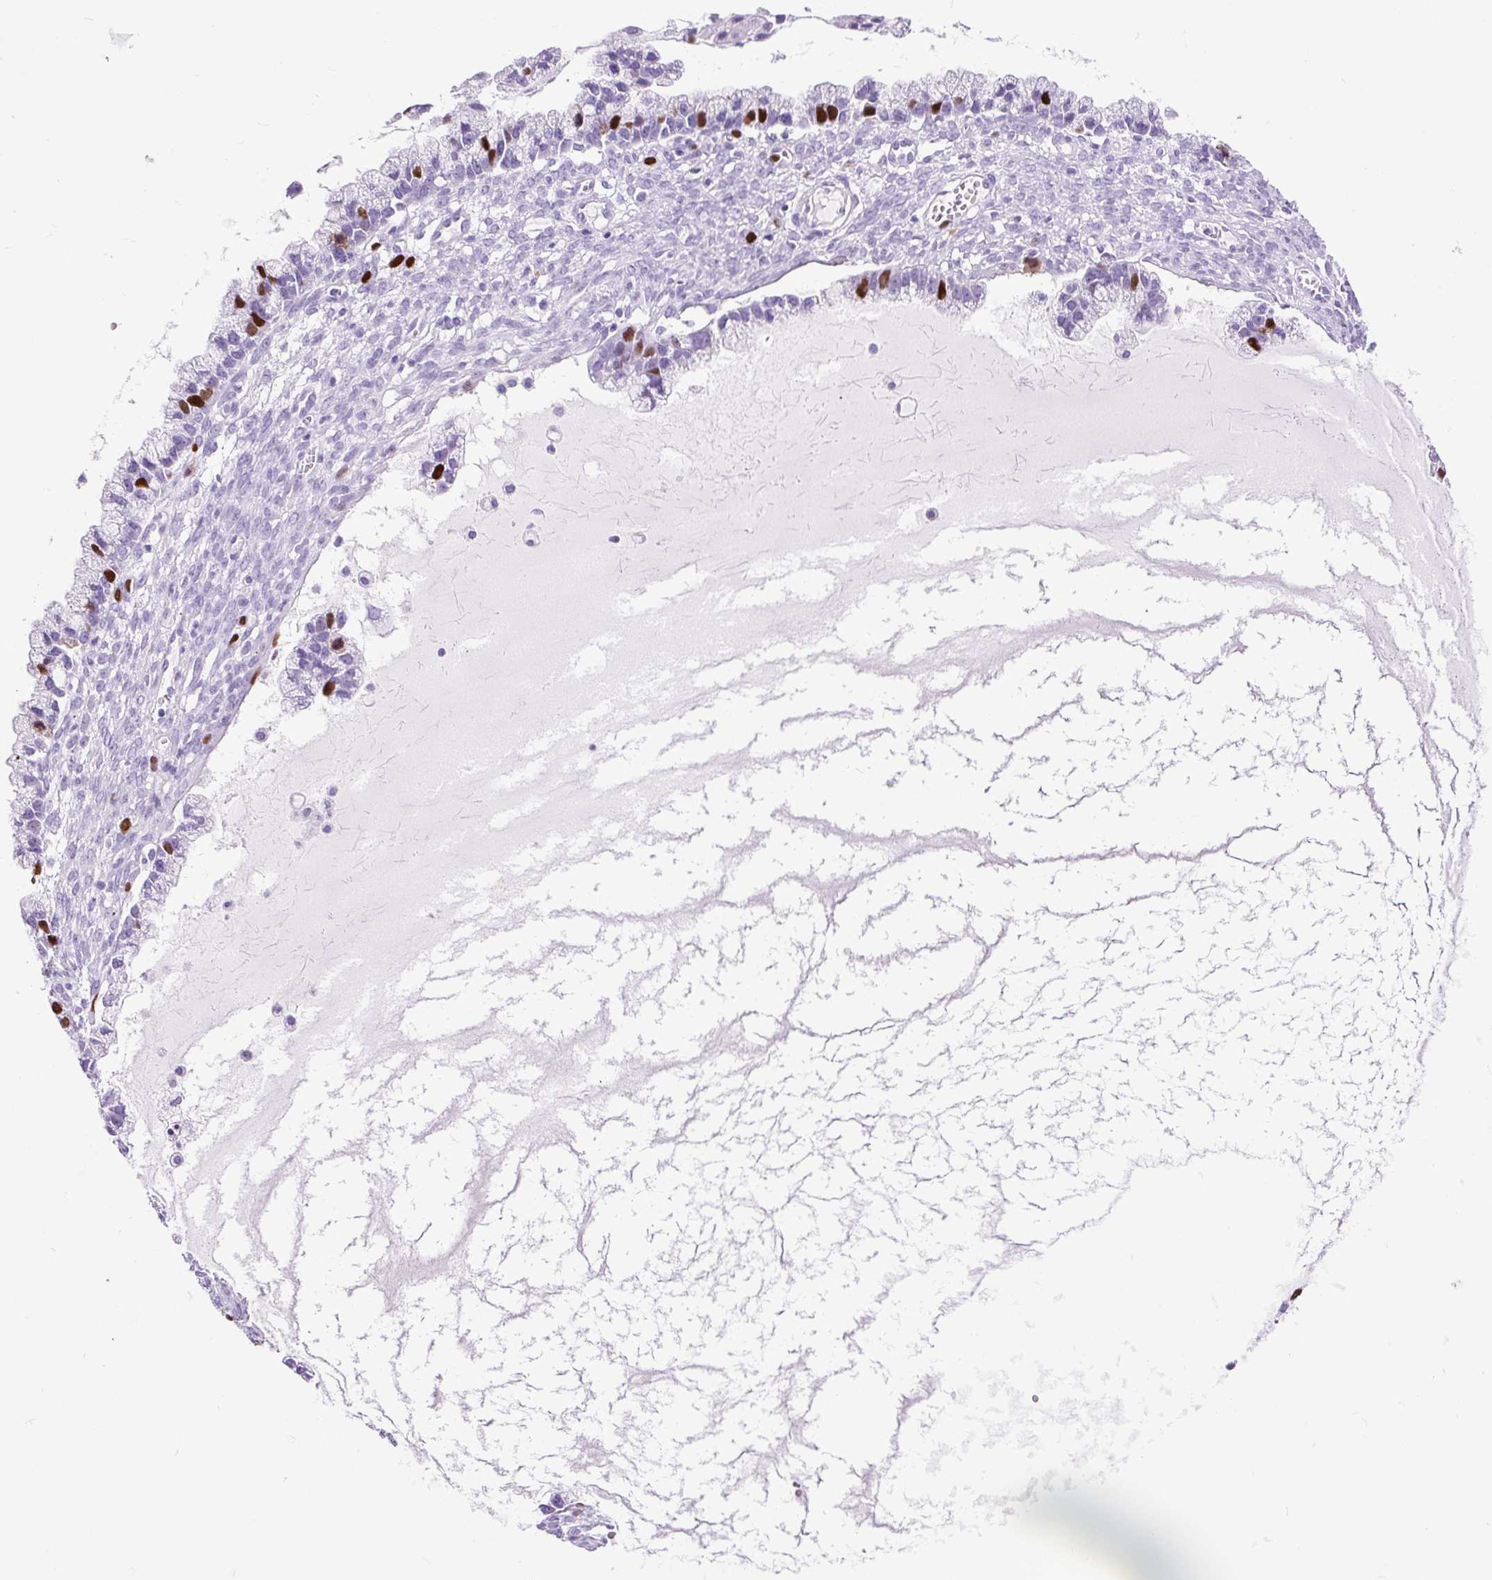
{"staining": {"intensity": "strong", "quantity": "<25%", "location": "nuclear"}, "tissue": "ovarian cancer", "cell_type": "Tumor cells", "image_type": "cancer", "snomed": [{"axis": "morphology", "description": "Cystadenocarcinoma, mucinous, NOS"}, {"axis": "topography", "description": "Ovary"}], "caption": "A brown stain labels strong nuclear expression of a protein in ovarian mucinous cystadenocarcinoma tumor cells.", "gene": "RACGAP1", "patient": {"sex": "female", "age": 72}}